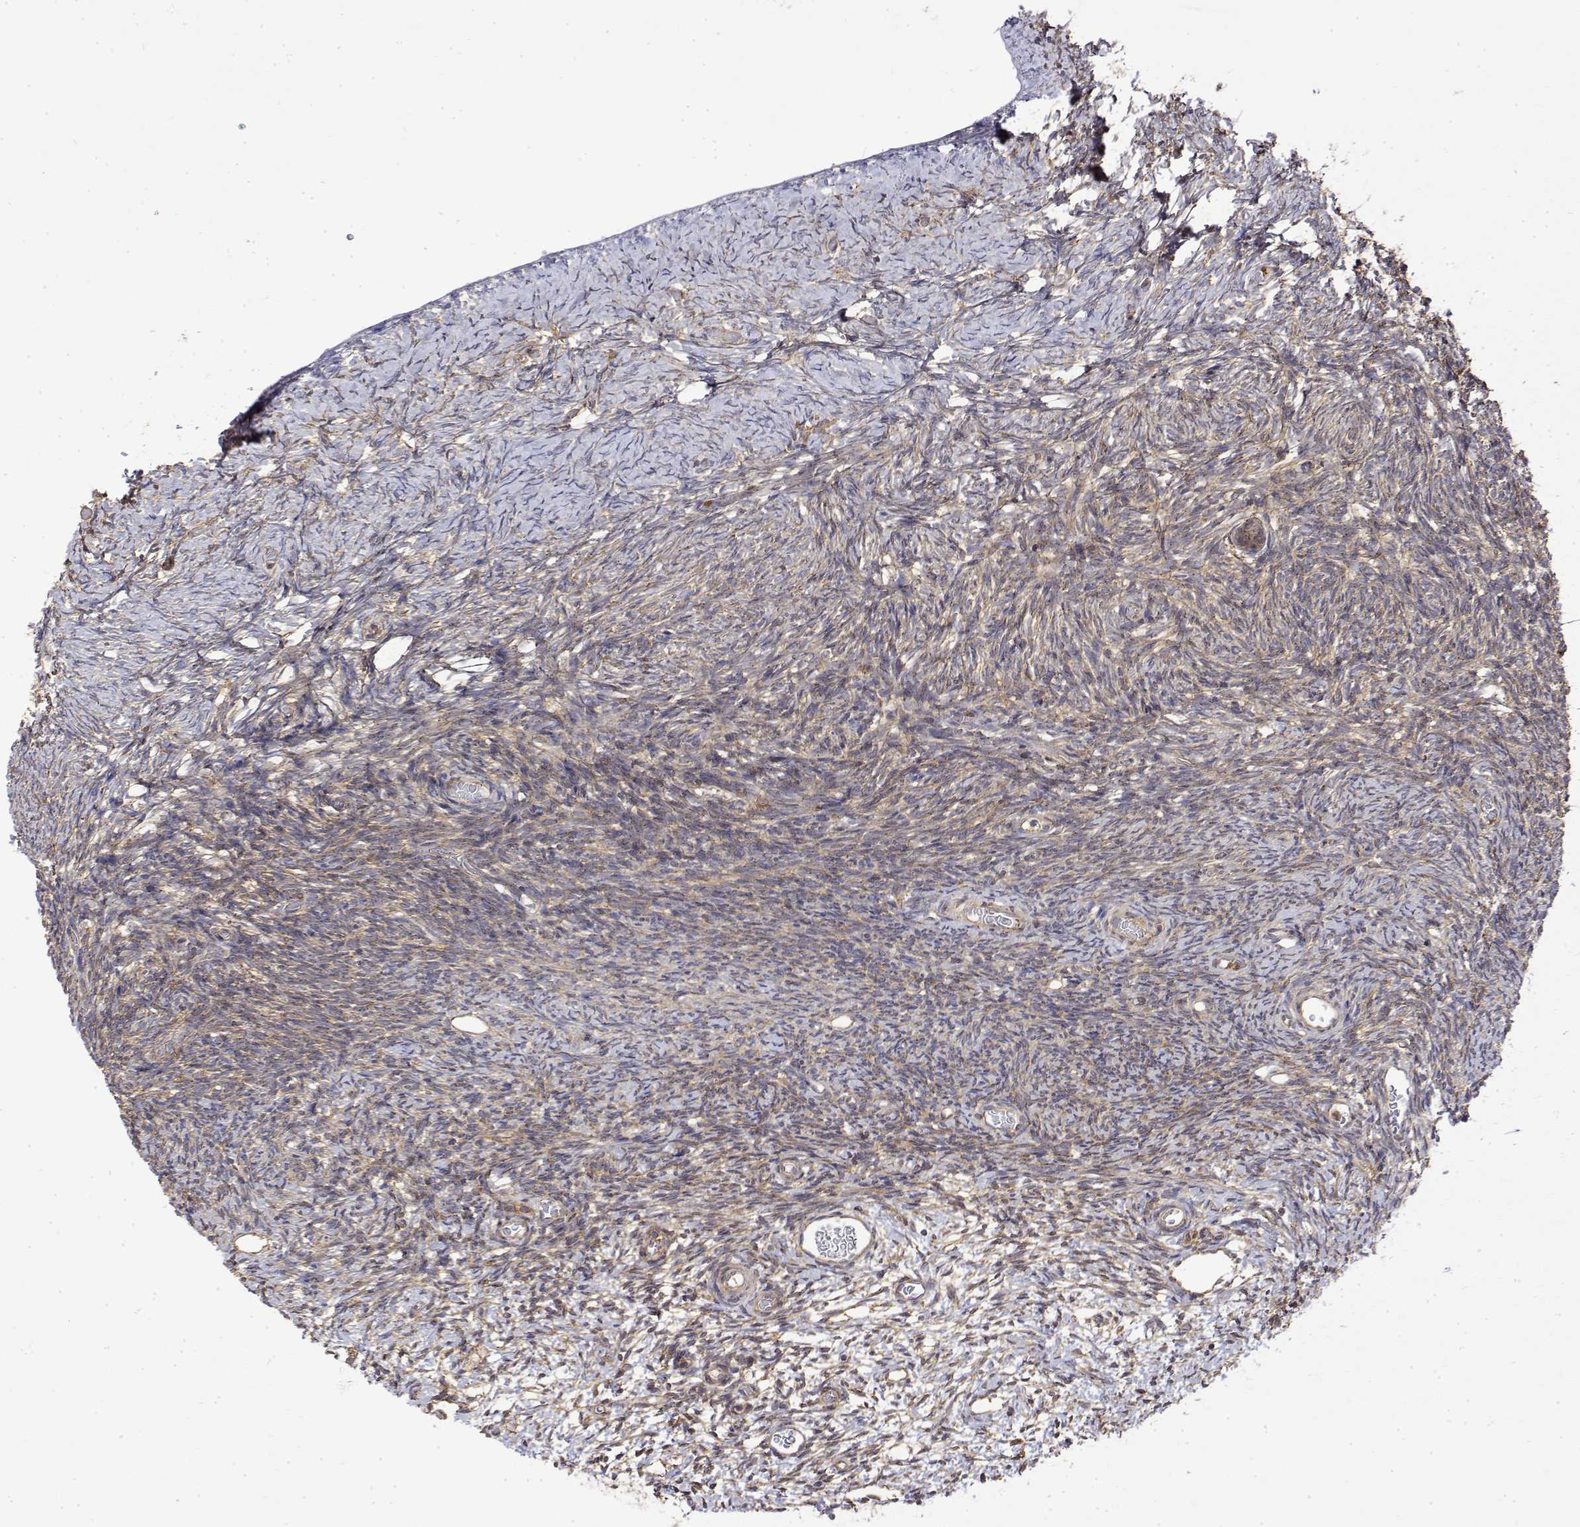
{"staining": {"intensity": "weak", "quantity": ">75%", "location": "cytoplasmic/membranous"}, "tissue": "ovary", "cell_type": "Follicle cells", "image_type": "normal", "snomed": [{"axis": "morphology", "description": "Normal tissue, NOS"}, {"axis": "topography", "description": "Ovary"}], "caption": "Protein staining of unremarkable ovary reveals weak cytoplasmic/membranous staining in approximately >75% of follicle cells.", "gene": "PACSIN2", "patient": {"sex": "female", "age": 39}}